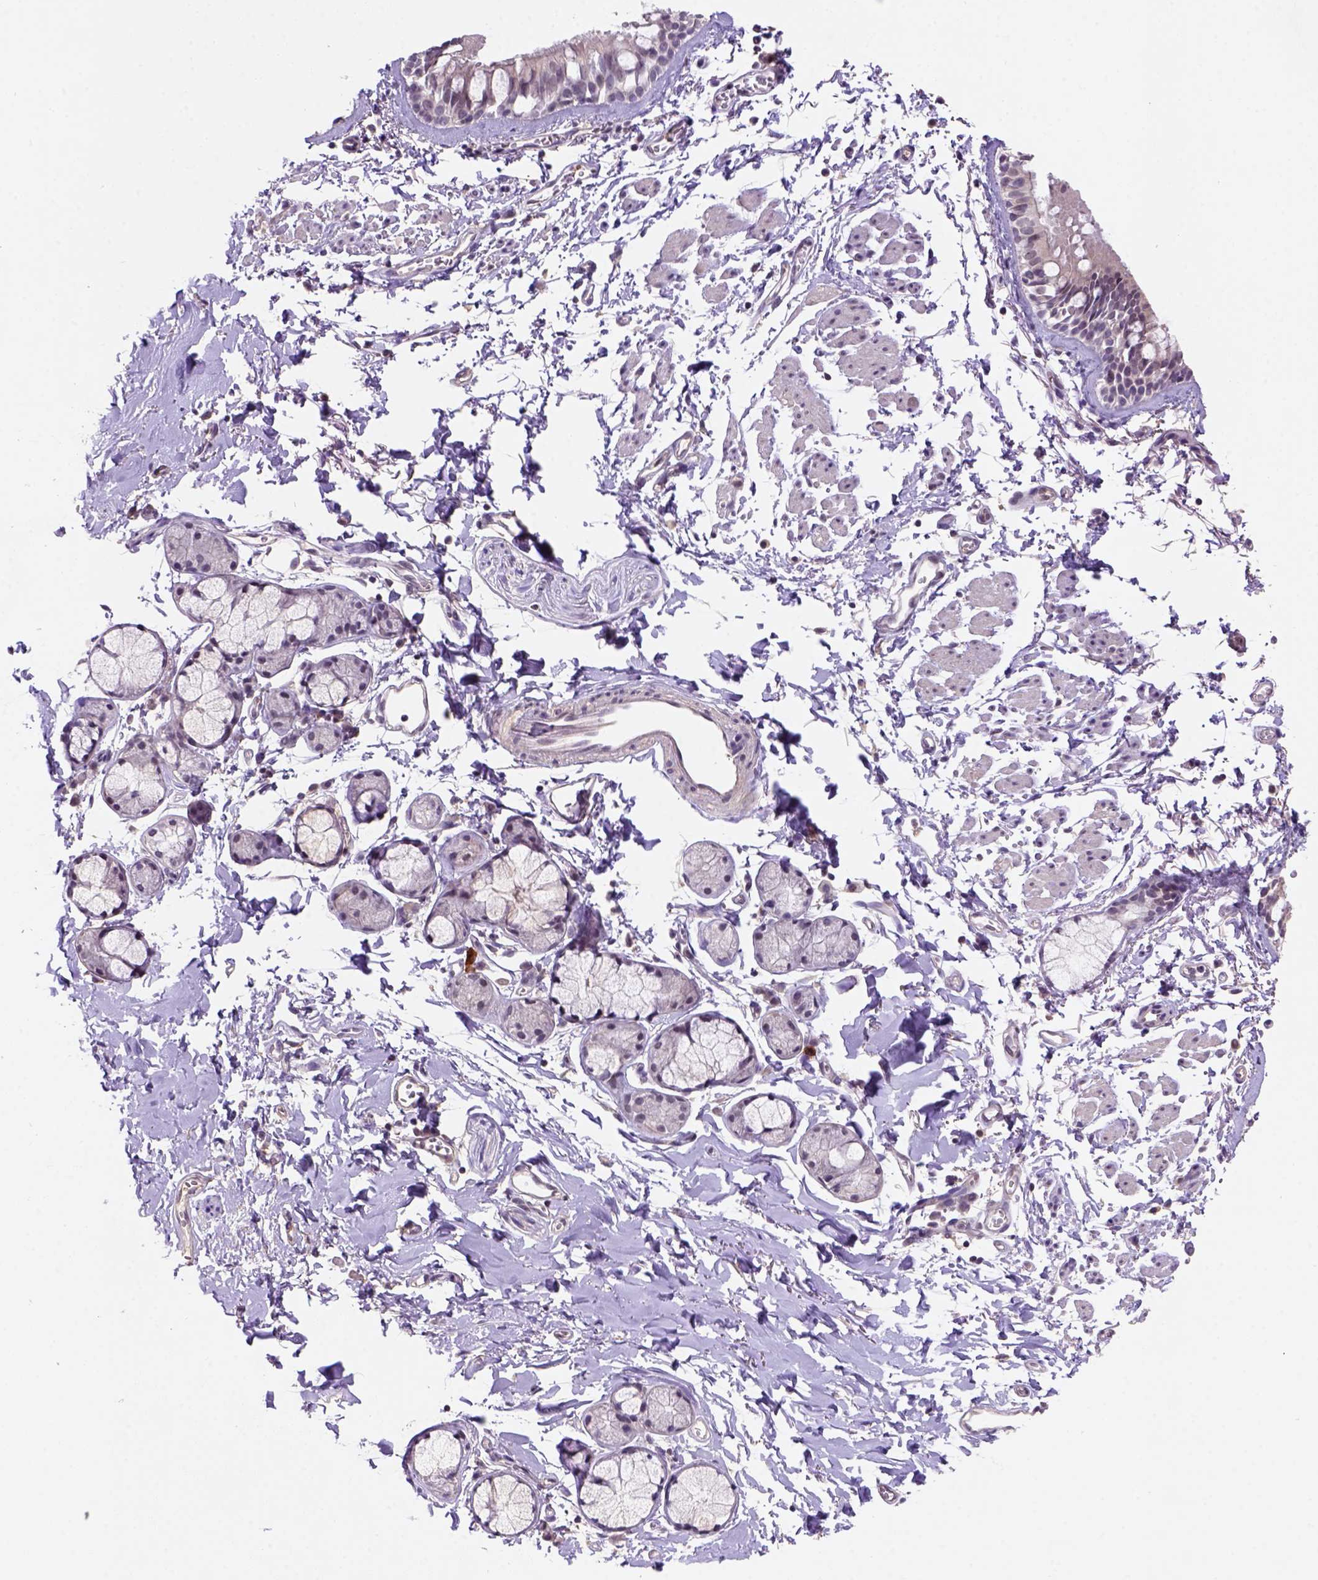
{"staining": {"intensity": "weak", "quantity": ">75%", "location": "cytoplasmic/membranous,nuclear"}, "tissue": "bronchus", "cell_type": "Respiratory epithelial cells", "image_type": "normal", "snomed": [{"axis": "morphology", "description": "Normal tissue, NOS"}, {"axis": "topography", "description": "Cartilage tissue"}, {"axis": "topography", "description": "Bronchus"}], "caption": "Immunohistochemical staining of normal human bronchus demonstrates weak cytoplasmic/membranous,nuclear protein expression in about >75% of respiratory epithelial cells.", "gene": "SCML4", "patient": {"sex": "female", "age": 59}}